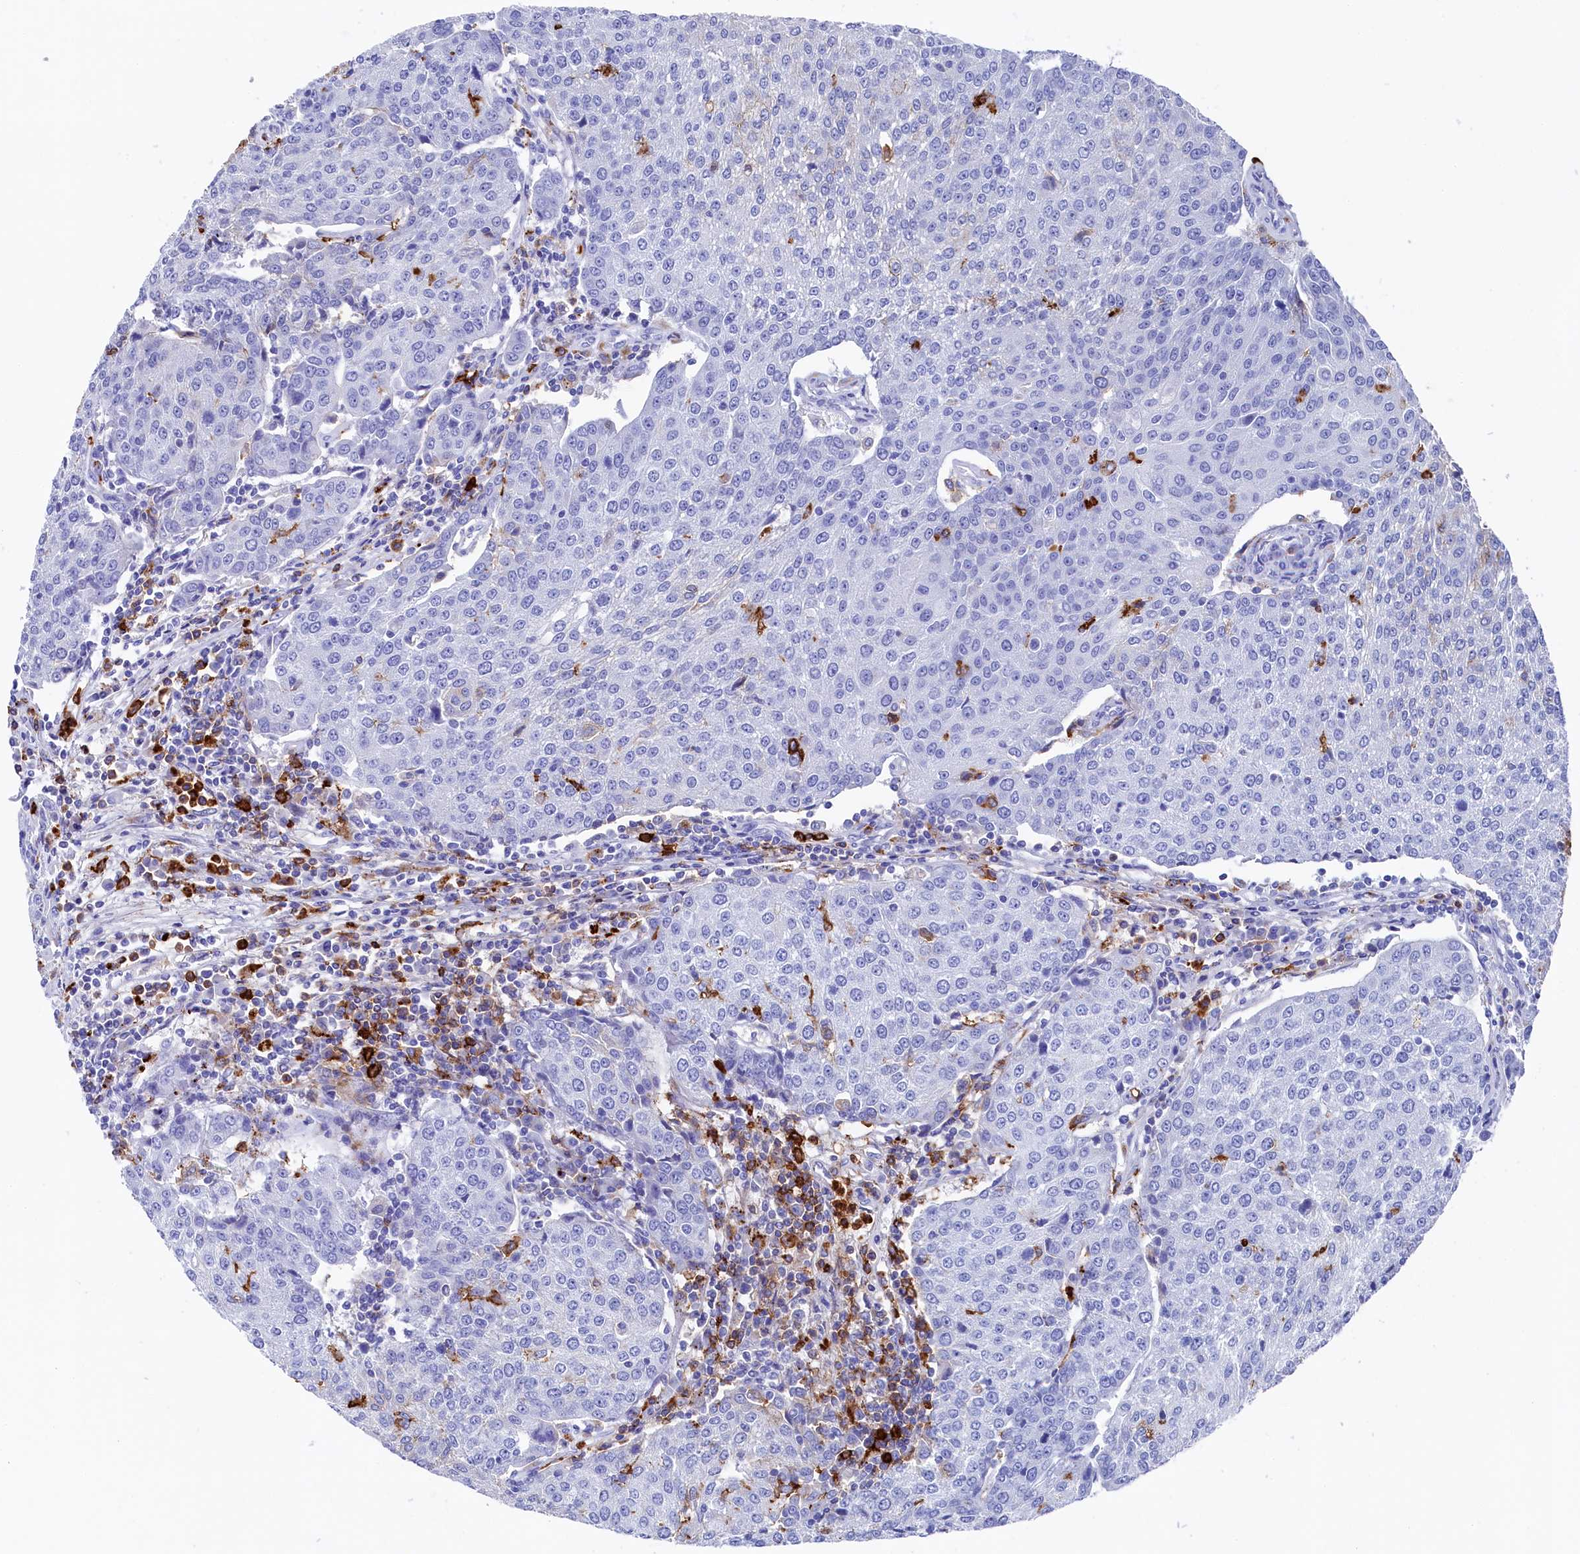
{"staining": {"intensity": "negative", "quantity": "none", "location": "none"}, "tissue": "urothelial cancer", "cell_type": "Tumor cells", "image_type": "cancer", "snomed": [{"axis": "morphology", "description": "Urothelial carcinoma, High grade"}, {"axis": "topography", "description": "Urinary bladder"}], "caption": "A high-resolution image shows immunohistochemistry (IHC) staining of urothelial cancer, which demonstrates no significant expression in tumor cells. (Immunohistochemistry (ihc), brightfield microscopy, high magnification).", "gene": "PLAC8", "patient": {"sex": "female", "age": 85}}